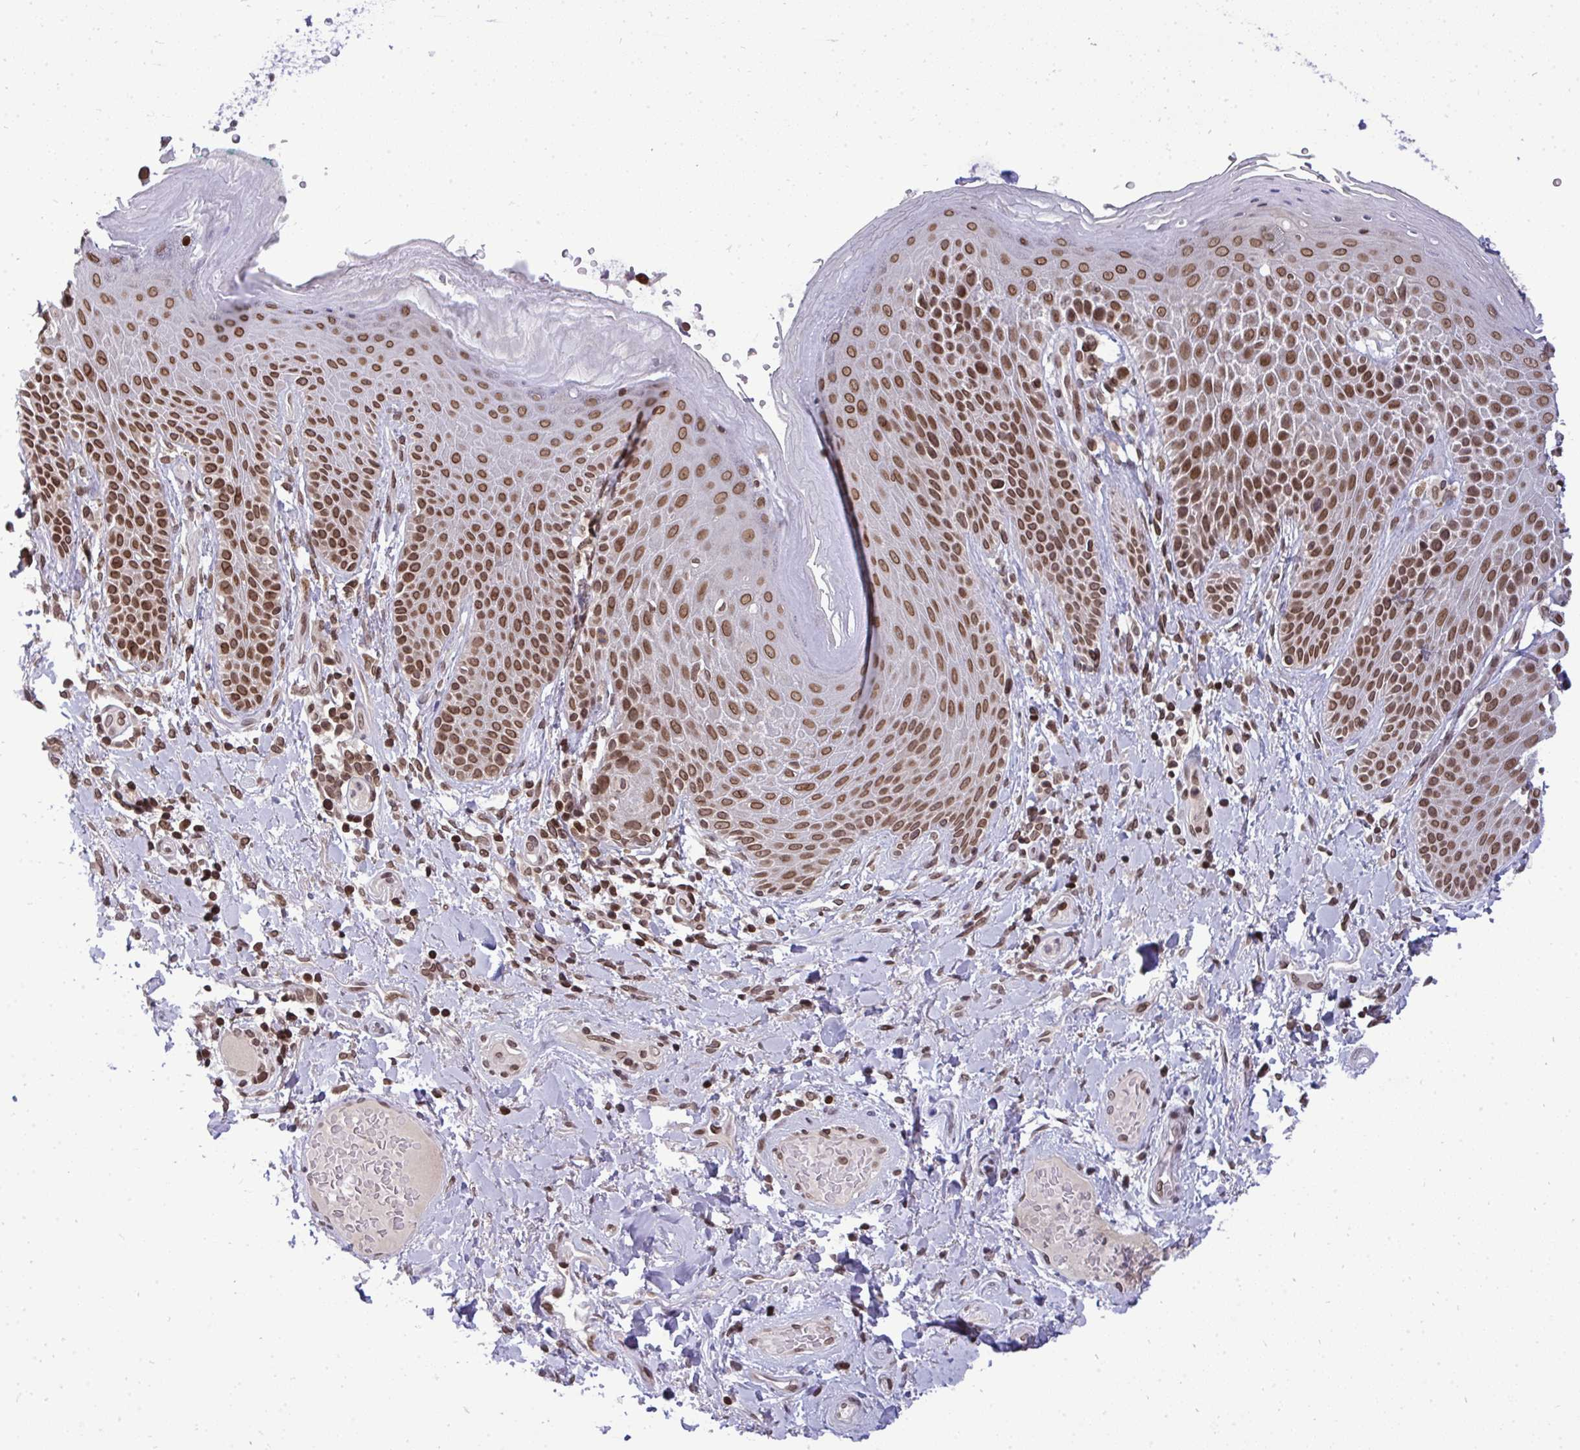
{"staining": {"intensity": "moderate", "quantity": ">75%", "location": "nuclear"}, "tissue": "skin", "cell_type": "Epidermal cells", "image_type": "normal", "snomed": [{"axis": "morphology", "description": "Normal tissue, NOS"}, {"axis": "topography", "description": "Anal"}, {"axis": "topography", "description": "Peripheral nerve tissue"}], "caption": "IHC of benign human skin reveals medium levels of moderate nuclear positivity in about >75% of epidermal cells. (Stains: DAB in brown, nuclei in blue, Microscopy: brightfield microscopy at high magnification).", "gene": "JPT1", "patient": {"sex": "male", "age": 51}}